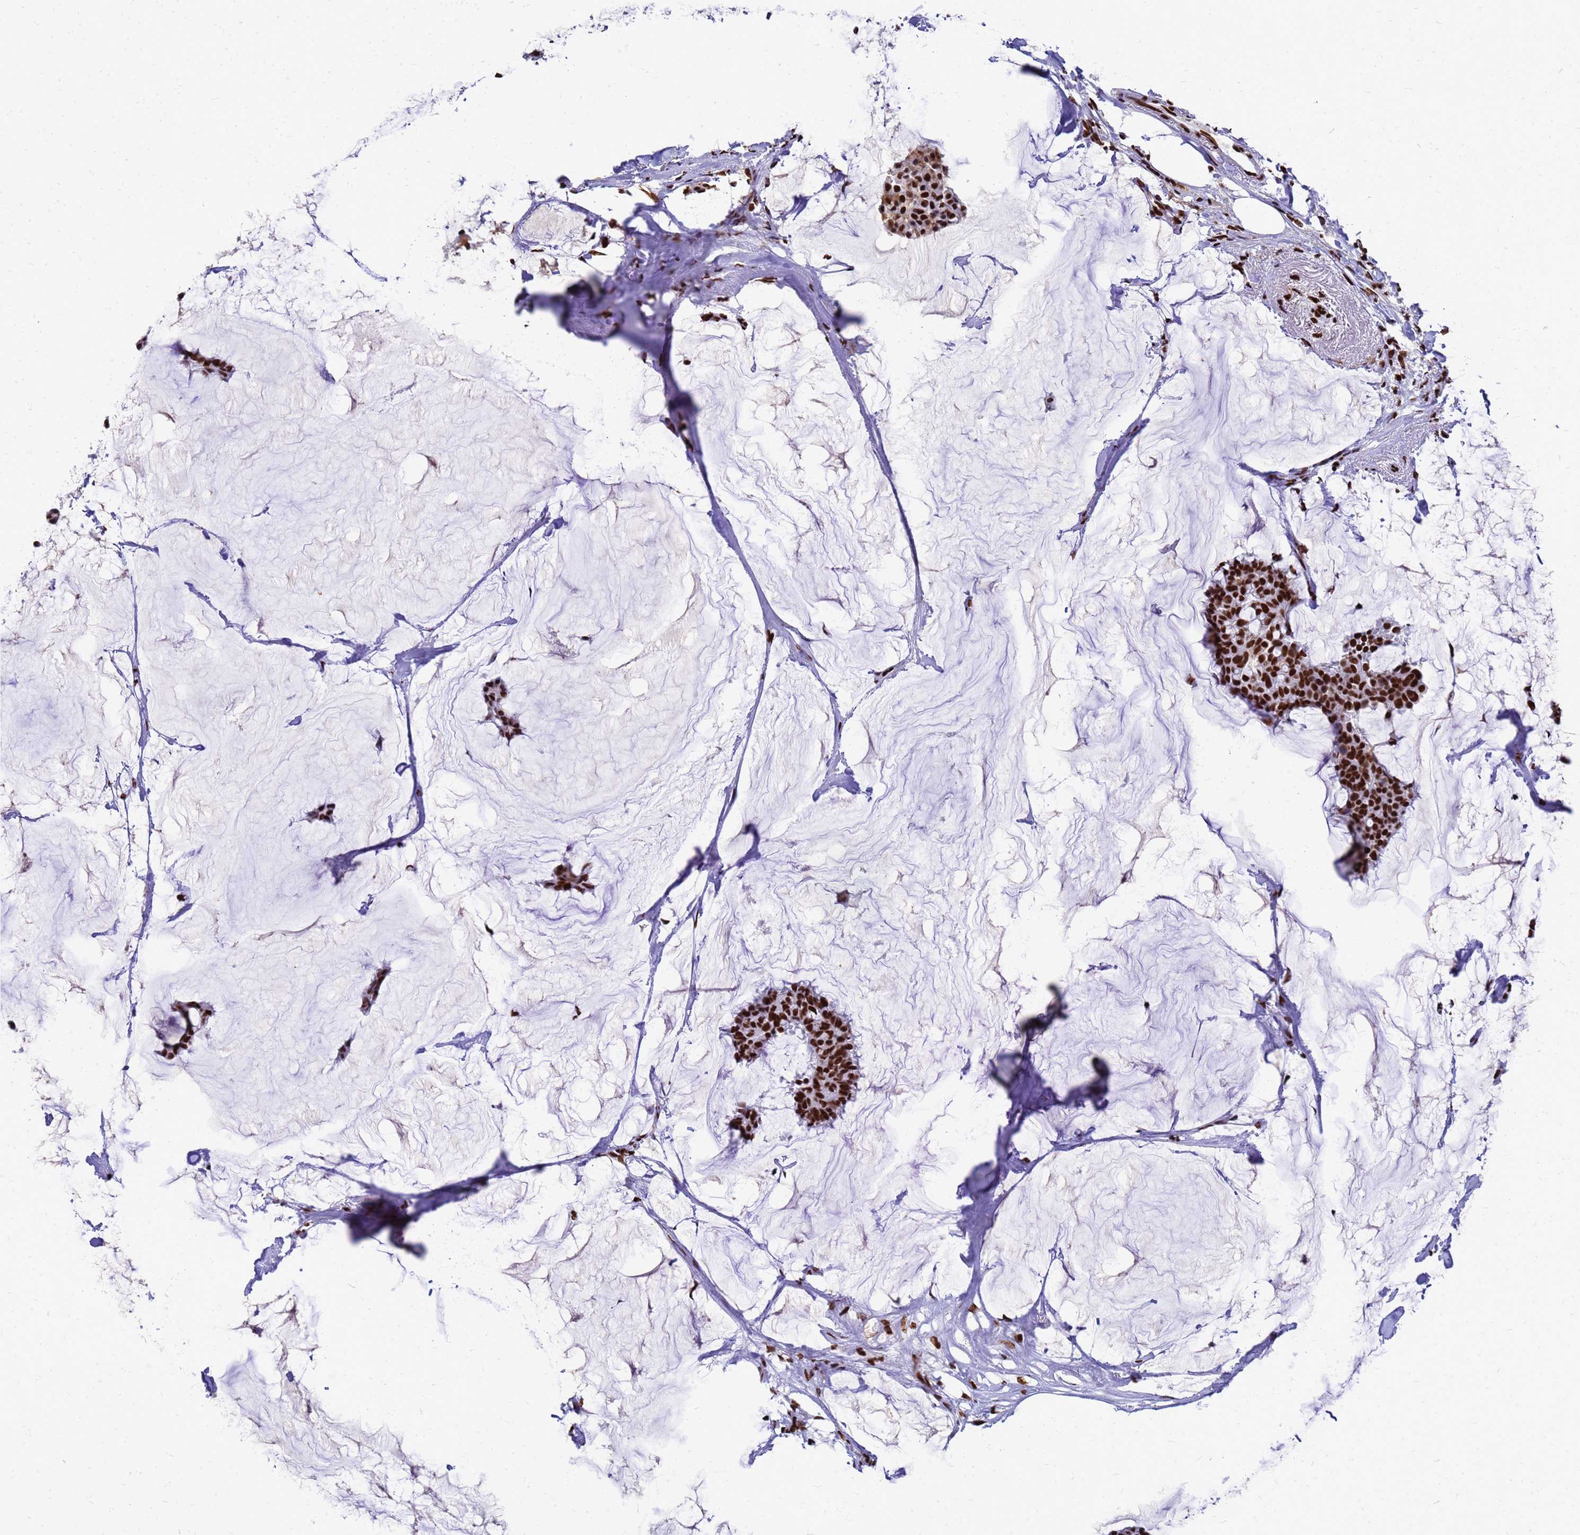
{"staining": {"intensity": "strong", "quantity": ">75%", "location": "nuclear"}, "tissue": "breast cancer", "cell_type": "Tumor cells", "image_type": "cancer", "snomed": [{"axis": "morphology", "description": "Duct carcinoma"}, {"axis": "topography", "description": "Breast"}], "caption": "IHC (DAB) staining of human breast intraductal carcinoma exhibits strong nuclear protein expression in about >75% of tumor cells.", "gene": "SART3", "patient": {"sex": "female", "age": 93}}